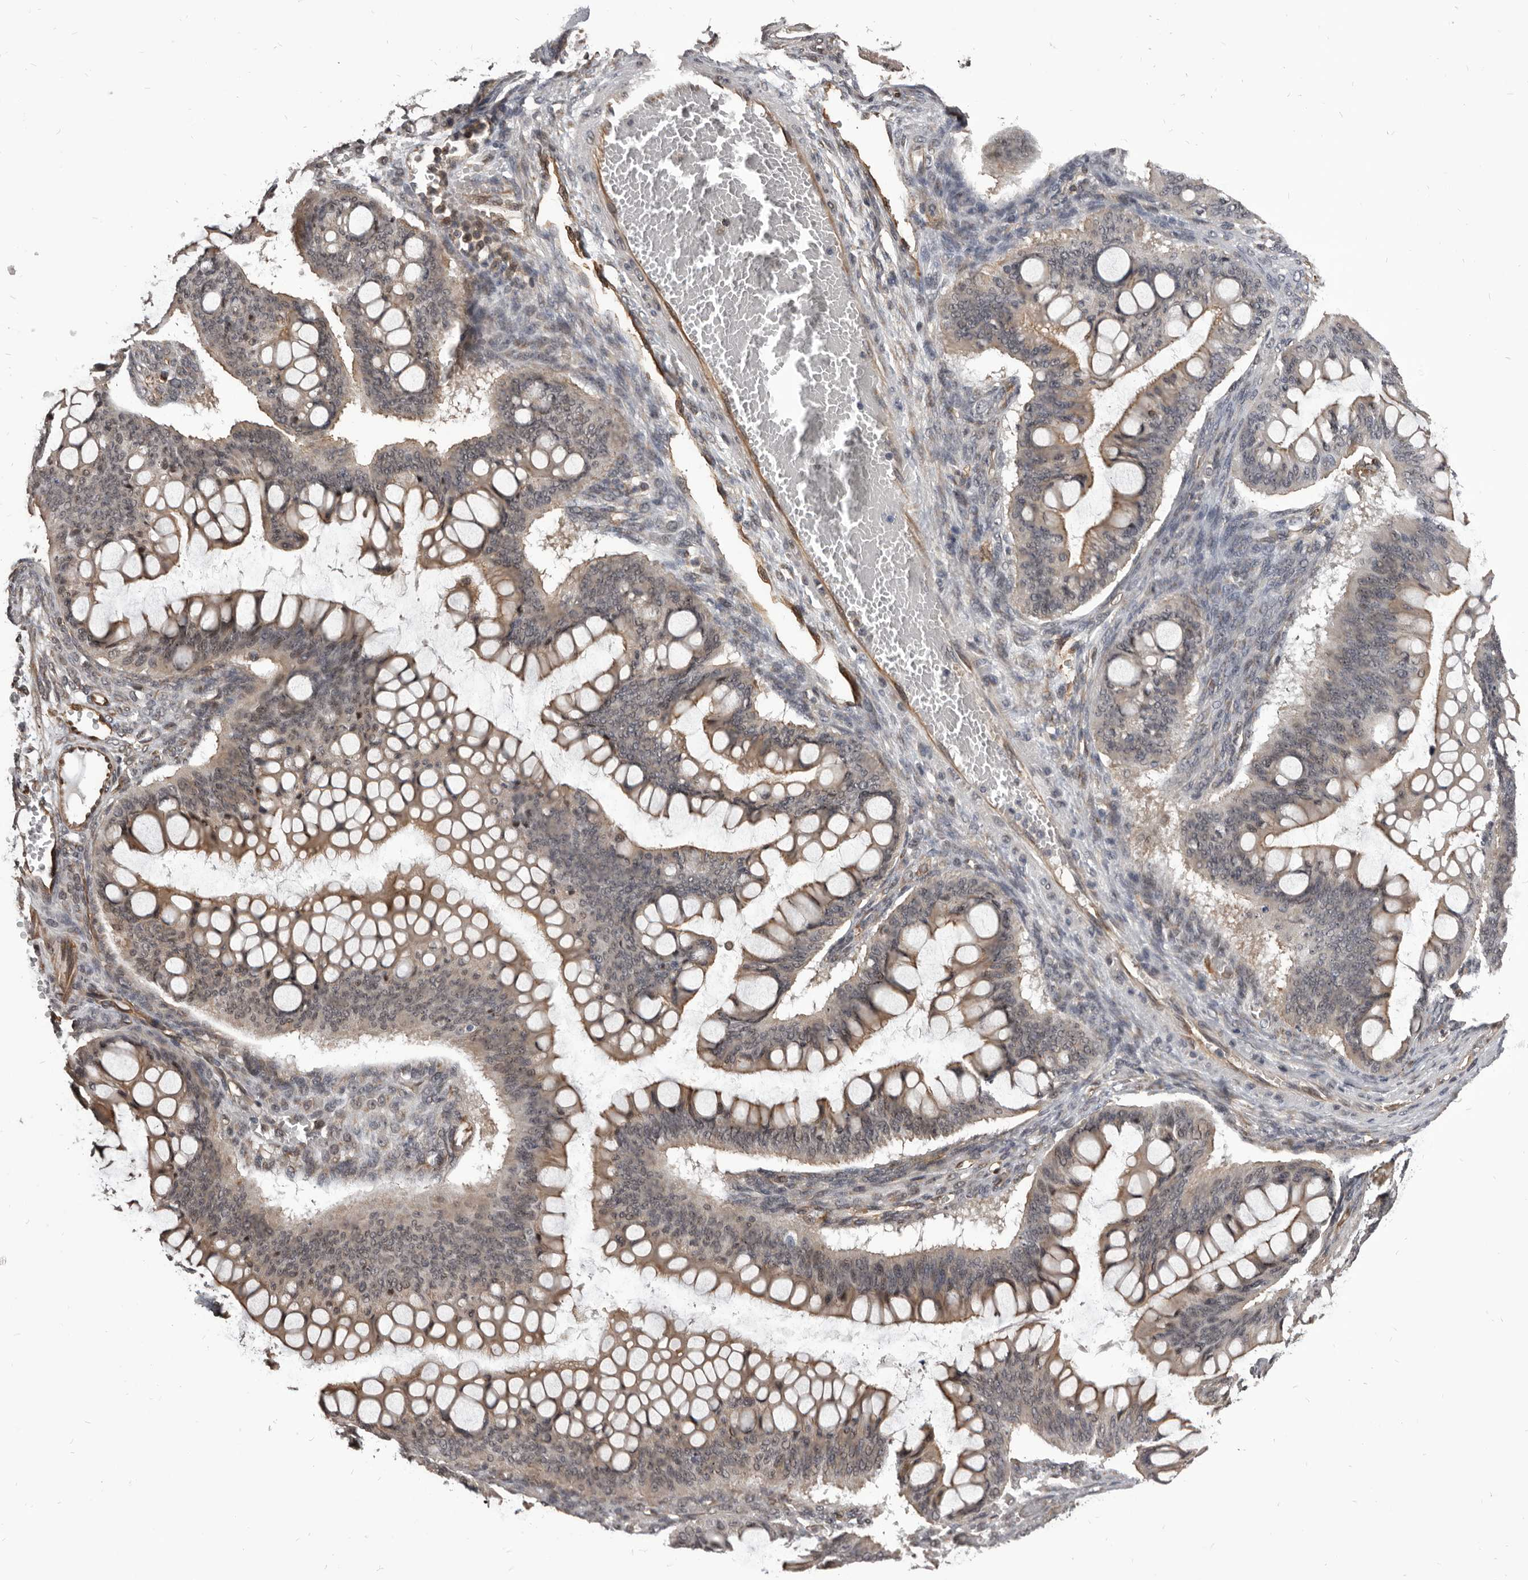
{"staining": {"intensity": "weak", "quantity": "25%-75%", "location": "cytoplasmic/membranous,nuclear"}, "tissue": "ovarian cancer", "cell_type": "Tumor cells", "image_type": "cancer", "snomed": [{"axis": "morphology", "description": "Cystadenocarcinoma, mucinous, NOS"}, {"axis": "topography", "description": "Ovary"}], "caption": "Ovarian mucinous cystadenocarcinoma was stained to show a protein in brown. There is low levels of weak cytoplasmic/membranous and nuclear staining in about 25%-75% of tumor cells. (Stains: DAB in brown, nuclei in blue, Microscopy: brightfield microscopy at high magnification).", "gene": "ADAMTS20", "patient": {"sex": "female", "age": 73}}